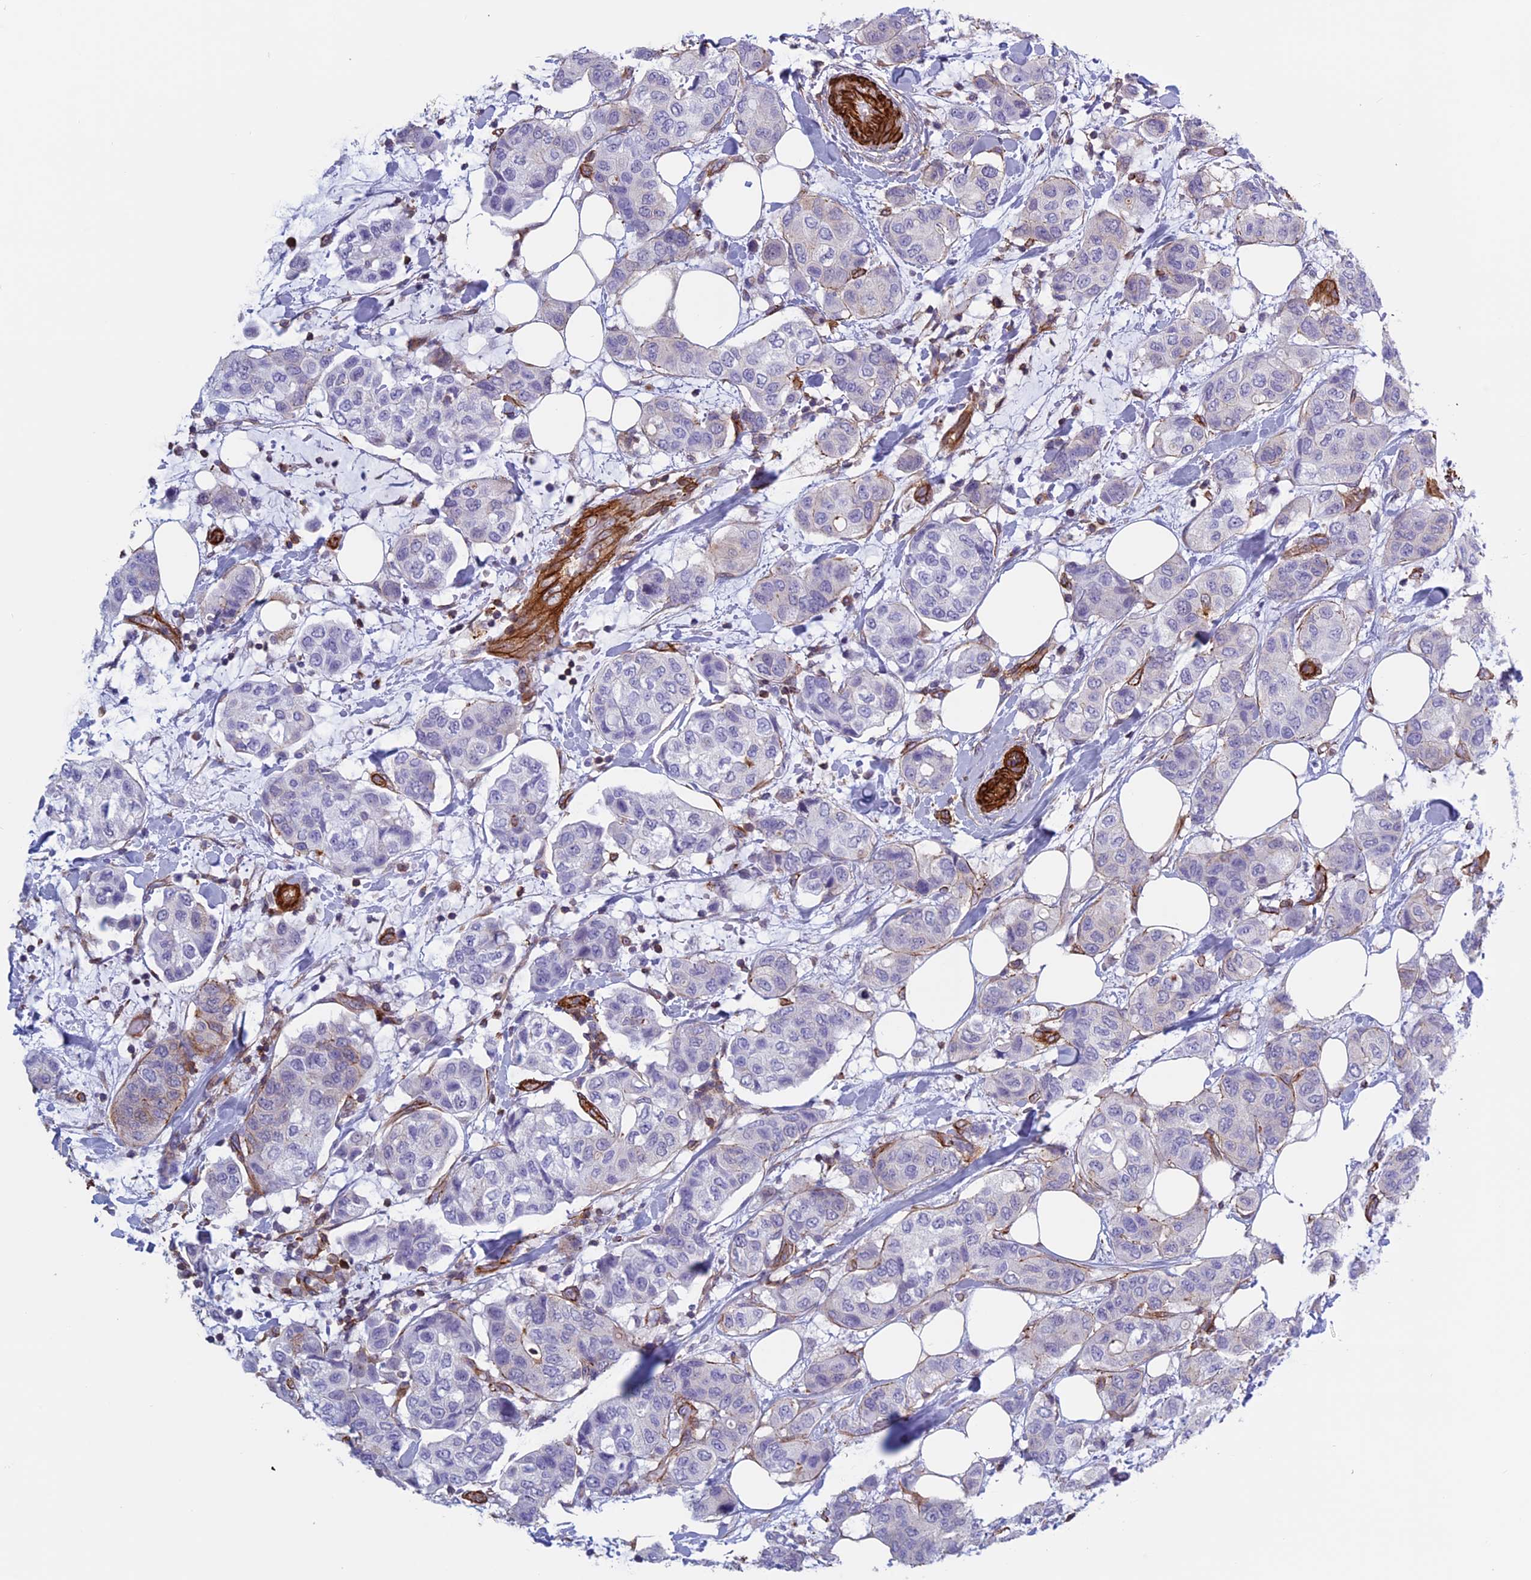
{"staining": {"intensity": "weak", "quantity": "<25%", "location": "cytoplasmic/membranous"}, "tissue": "breast cancer", "cell_type": "Tumor cells", "image_type": "cancer", "snomed": [{"axis": "morphology", "description": "Lobular carcinoma"}, {"axis": "topography", "description": "Breast"}], "caption": "Tumor cells are negative for protein expression in human breast cancer.", "gene": "ANGPTL2", "patient": {"sex": "female", "age": 51}}